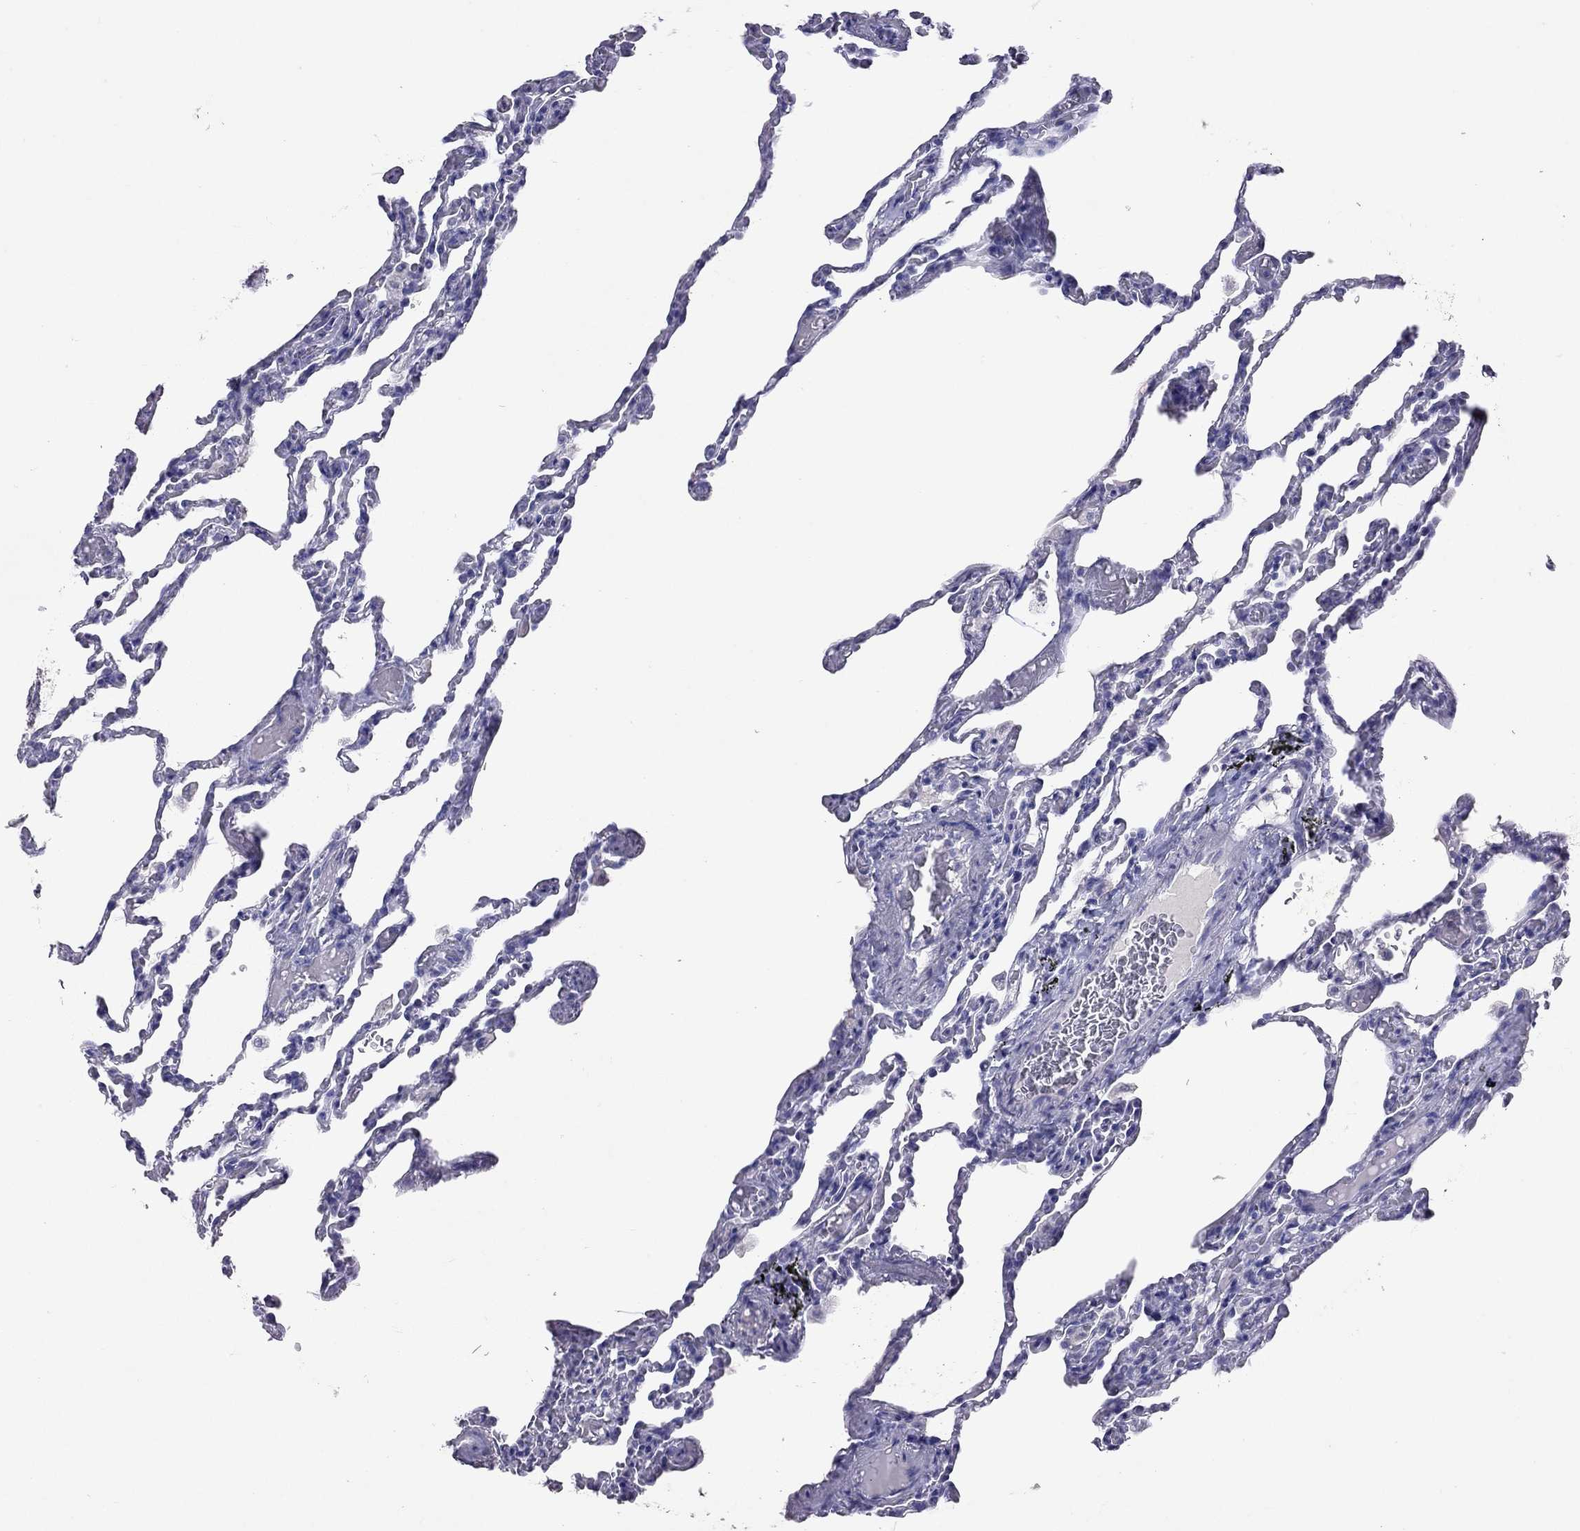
{"staining": {"intensity": "negative", "quantity": "none", "location": "none"}, "tissue": "lung", "cell_type": "Alveolar cells", "image_type": "normal", "snomed": [{"axis": "morphology", "description": "Normal tissue, NOS"}, {"axis": "topography", "description": "Lung"}], "caption": "DAB immunohistochemical staining of normal human lung reveals no significant positivity in alveolar cells. The staining was performed using DAB to visualize the protein expression in brown, while the nuclei were stained in blue with hematoxylin (Magnification: 20x).", "gene": "PSMB11", "patient": {"sex": "female", "age": 43}}